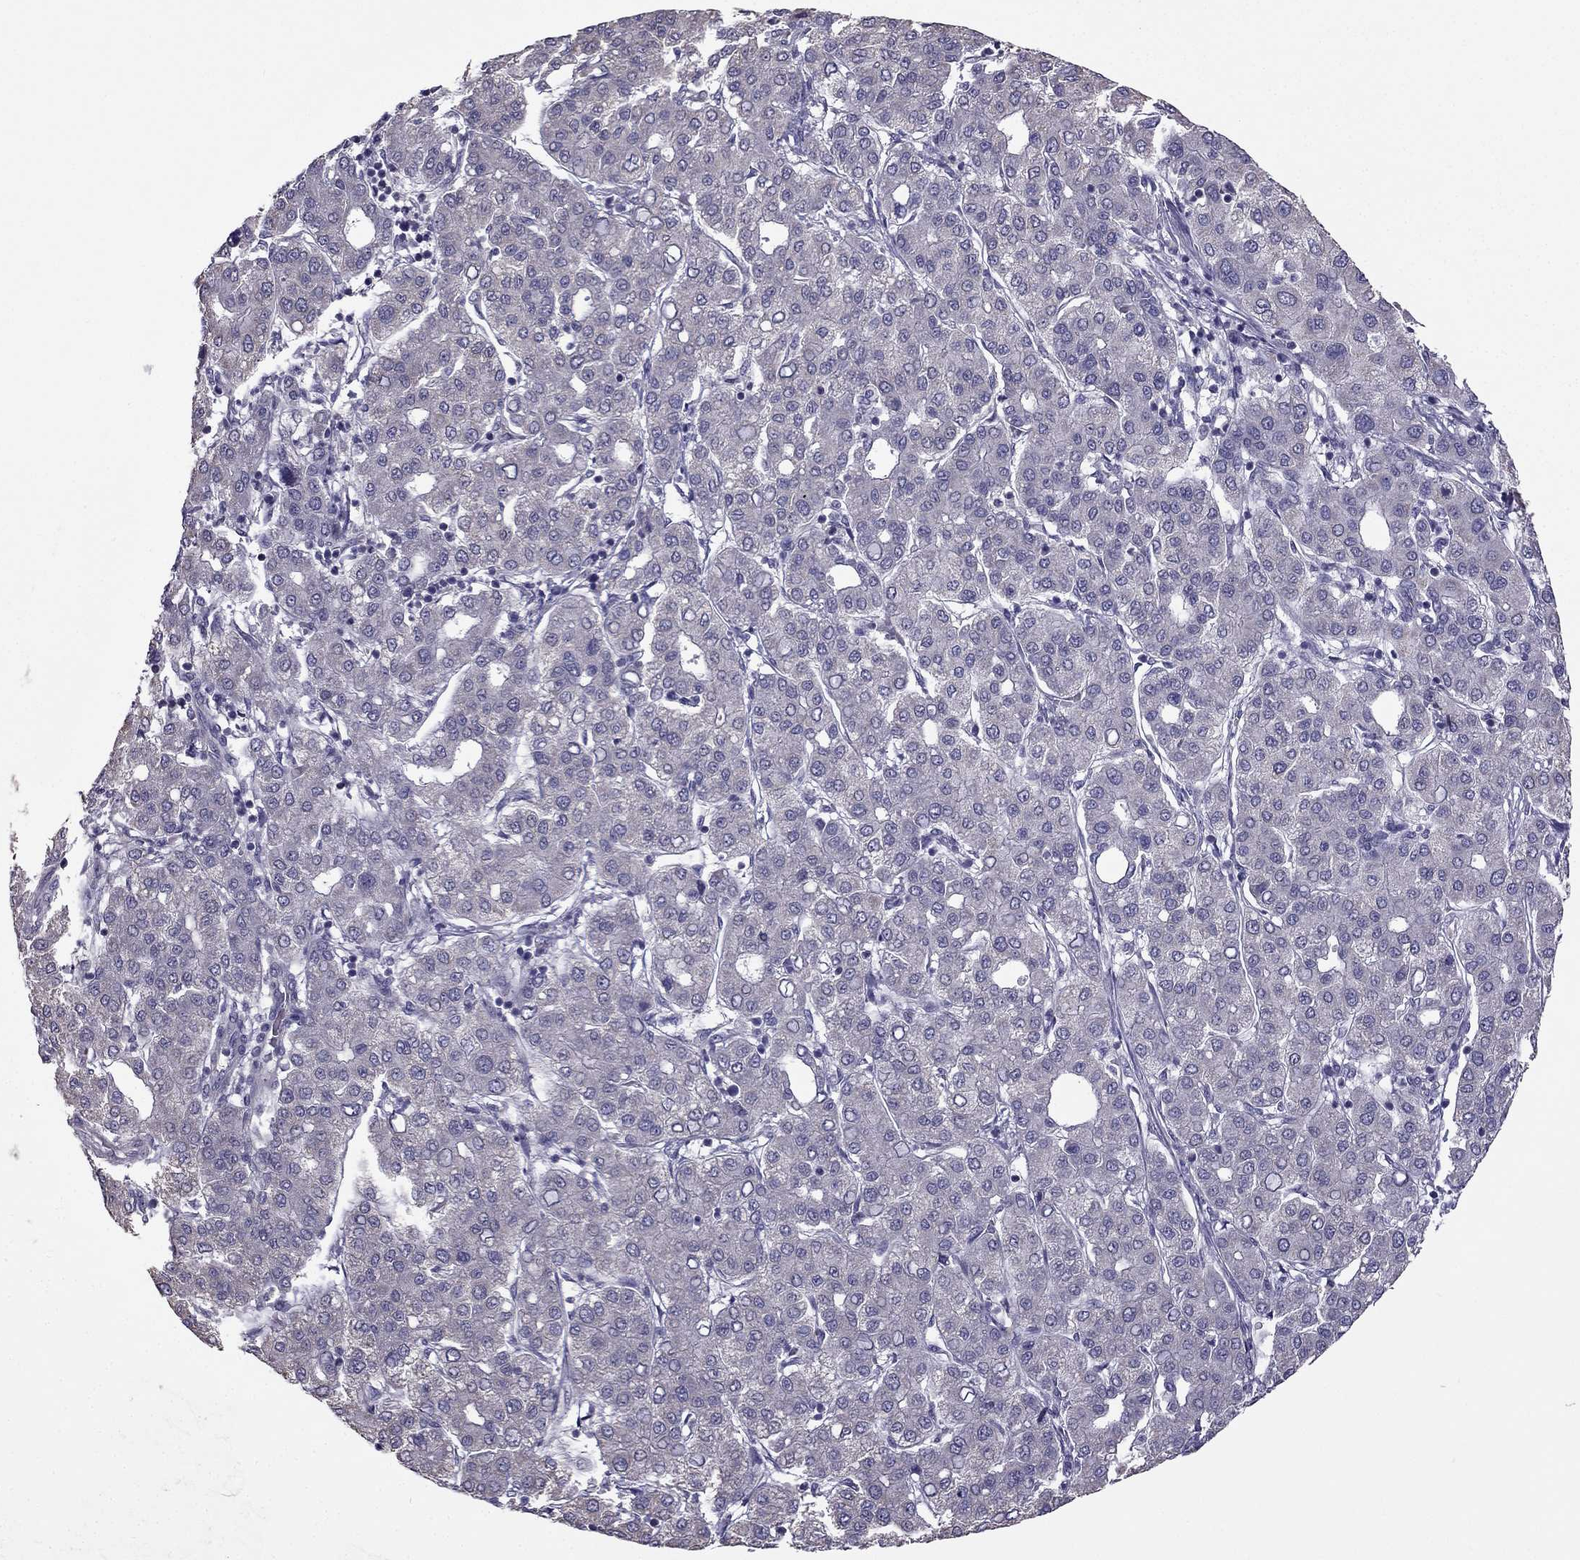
{"staining": {"intensity": "negative", "quantity": "none", "location": "none"}, "tissue": "liver cancer", "cell_type": "Tumor cells", "image_type": "cancer", "snomed": [{"axis": "morphology", "description": "Carcinoma, Hepatocellular, NOS"}, {"axis": "topography", "description": "Liver"}], "caption": "High magnification brightfield microscopy of hepatocellular carcinoma (liver) stained with DAB (brown) and counterstained with hematoxylin (blue): tumor cells show no significant positivity.", "gene": "HSFX1", "patient": {"sex": "male", "age": 65}}